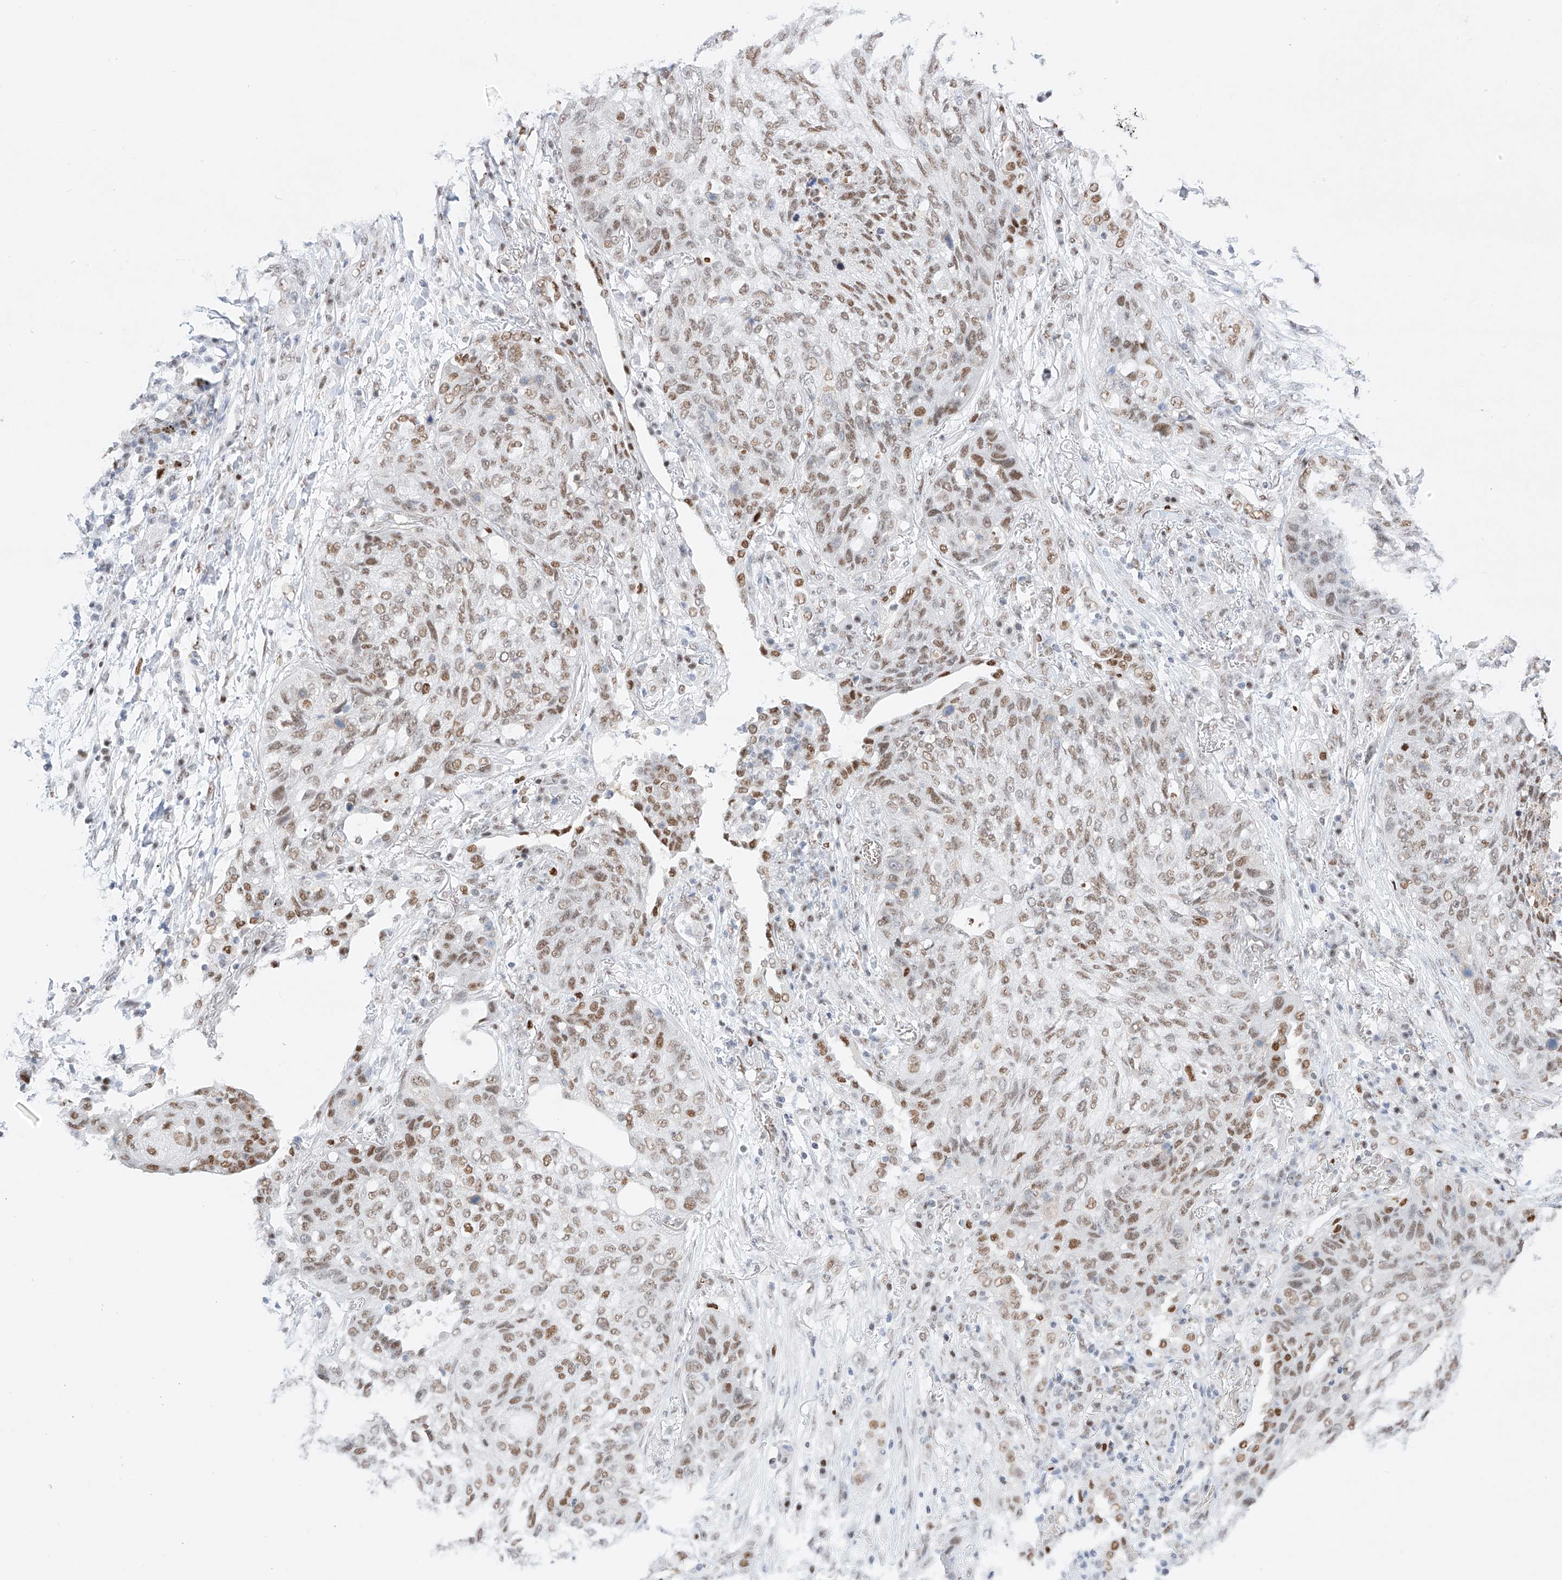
{"staining": {"intensity": "moderate", "quantity": ">75%", "location": "nuclear"}, "tissue": "lung cancer", "cell_type": "Tumor cells", "image_type": "cancer", "snomed": [{"axis": "morphology", "description": "Squamous cell carcinoma, NOS"}, {"axis": "topography", "description": "Lung"}], "caption": "Protein positivity by immunohistochemistry (IHC) displays moderate nuclear staining in approximately >75% of tumor cells in lung cancer (squamous cell carcinoma).", "gene": "APIP", "patient": {"sex": "female", "age": 63}}